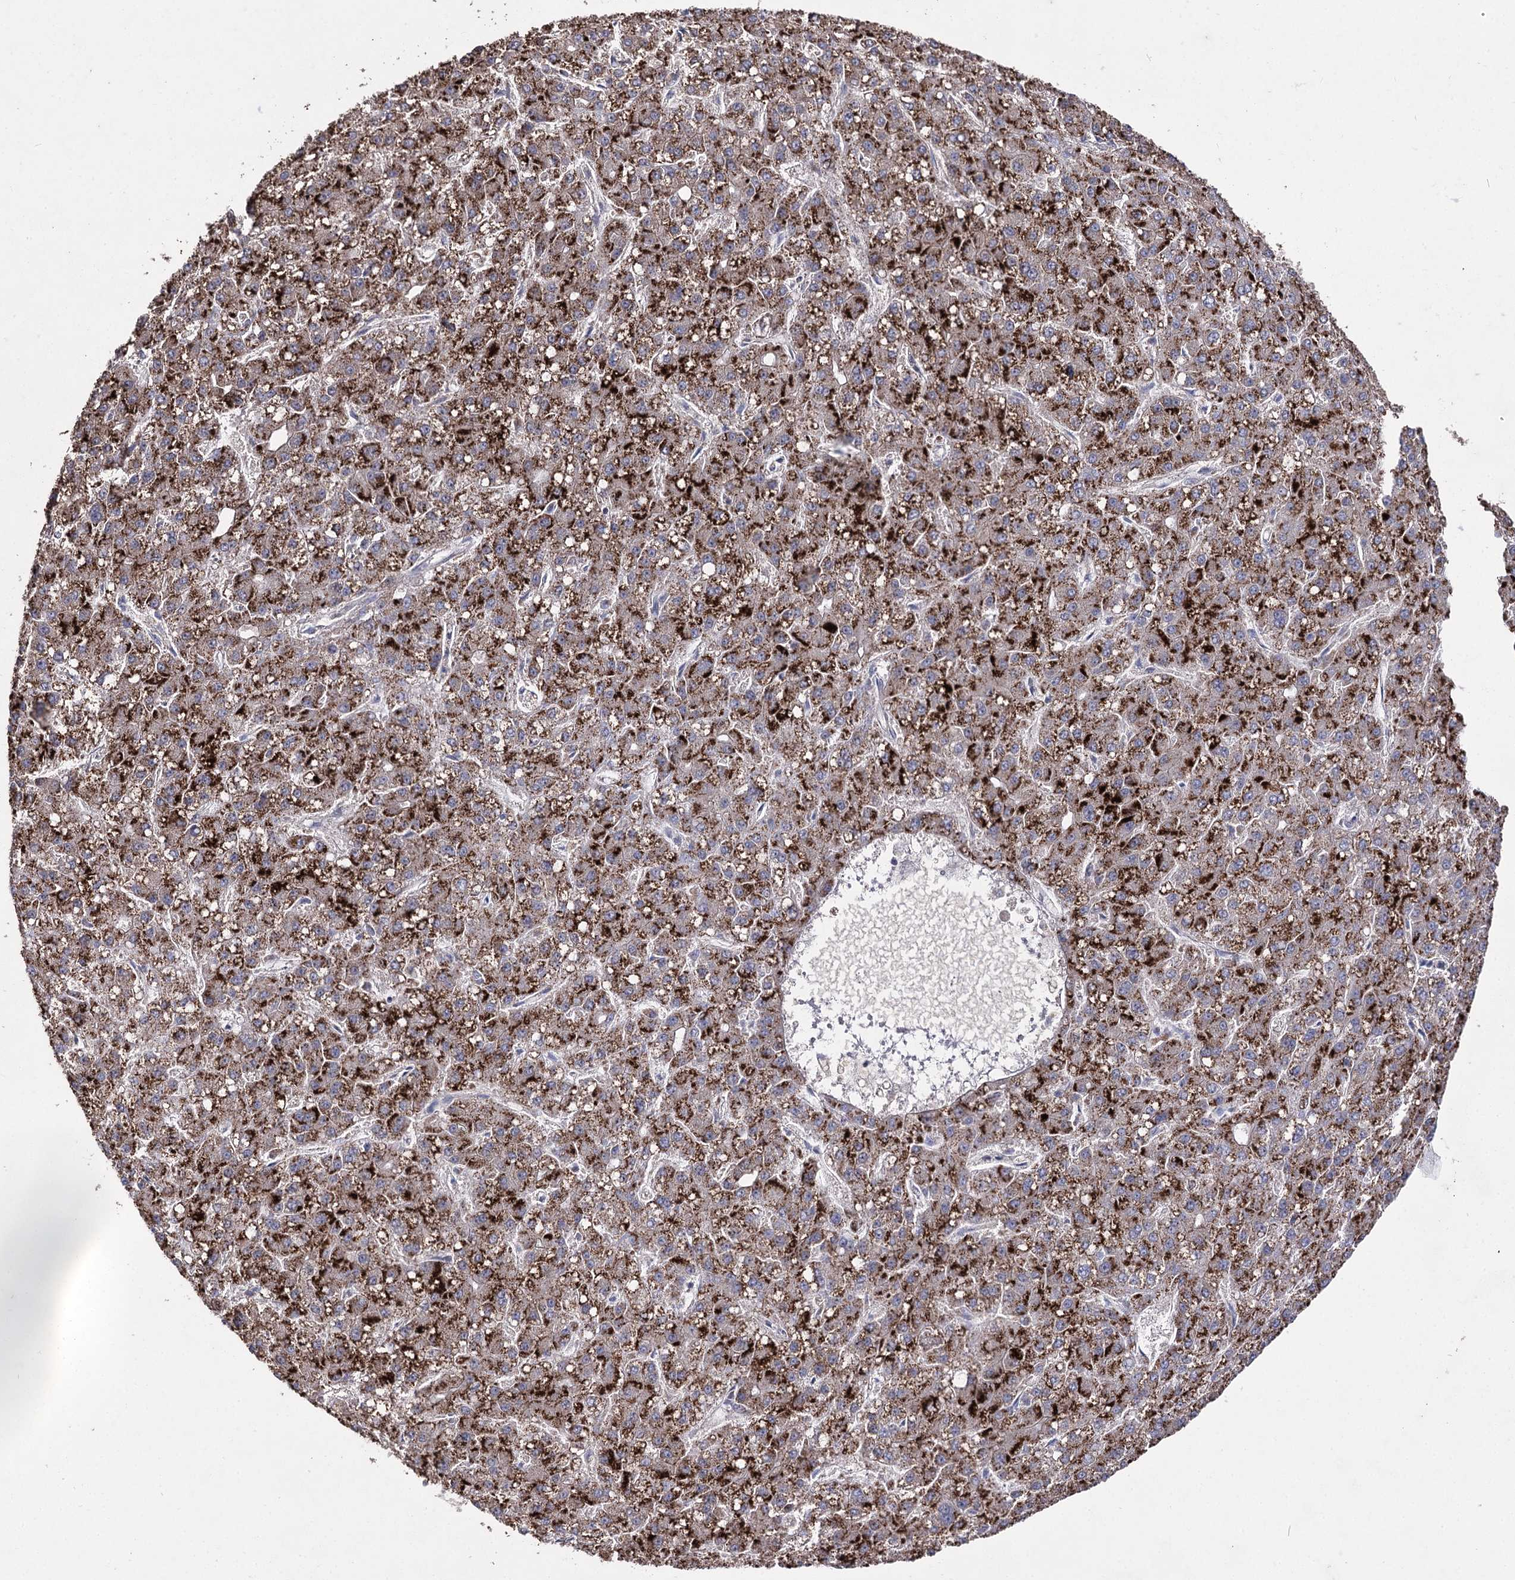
{"staining": {"intensity": "strong", "quantity": ">75%", "location": "cytoplasmic/membranous"}, "tissue": "liver cancer", "cell_type": "Tumor cells", "image_type": "cancer", "snomed": [{"axis": "morphology", "description": "Carcinoma, Hepatocellular, NOS"}, {"axis": "topography", "description": "Liver"}], "caption": "Human liver cancer (hepatocellular carcinoma) stained with a brown dye exhibits strong cytoplasmic/membranous positive staining in about >75% of tumor cells.", "gene": "AURKC", "patient": {"sex": "male", "age": 67}}